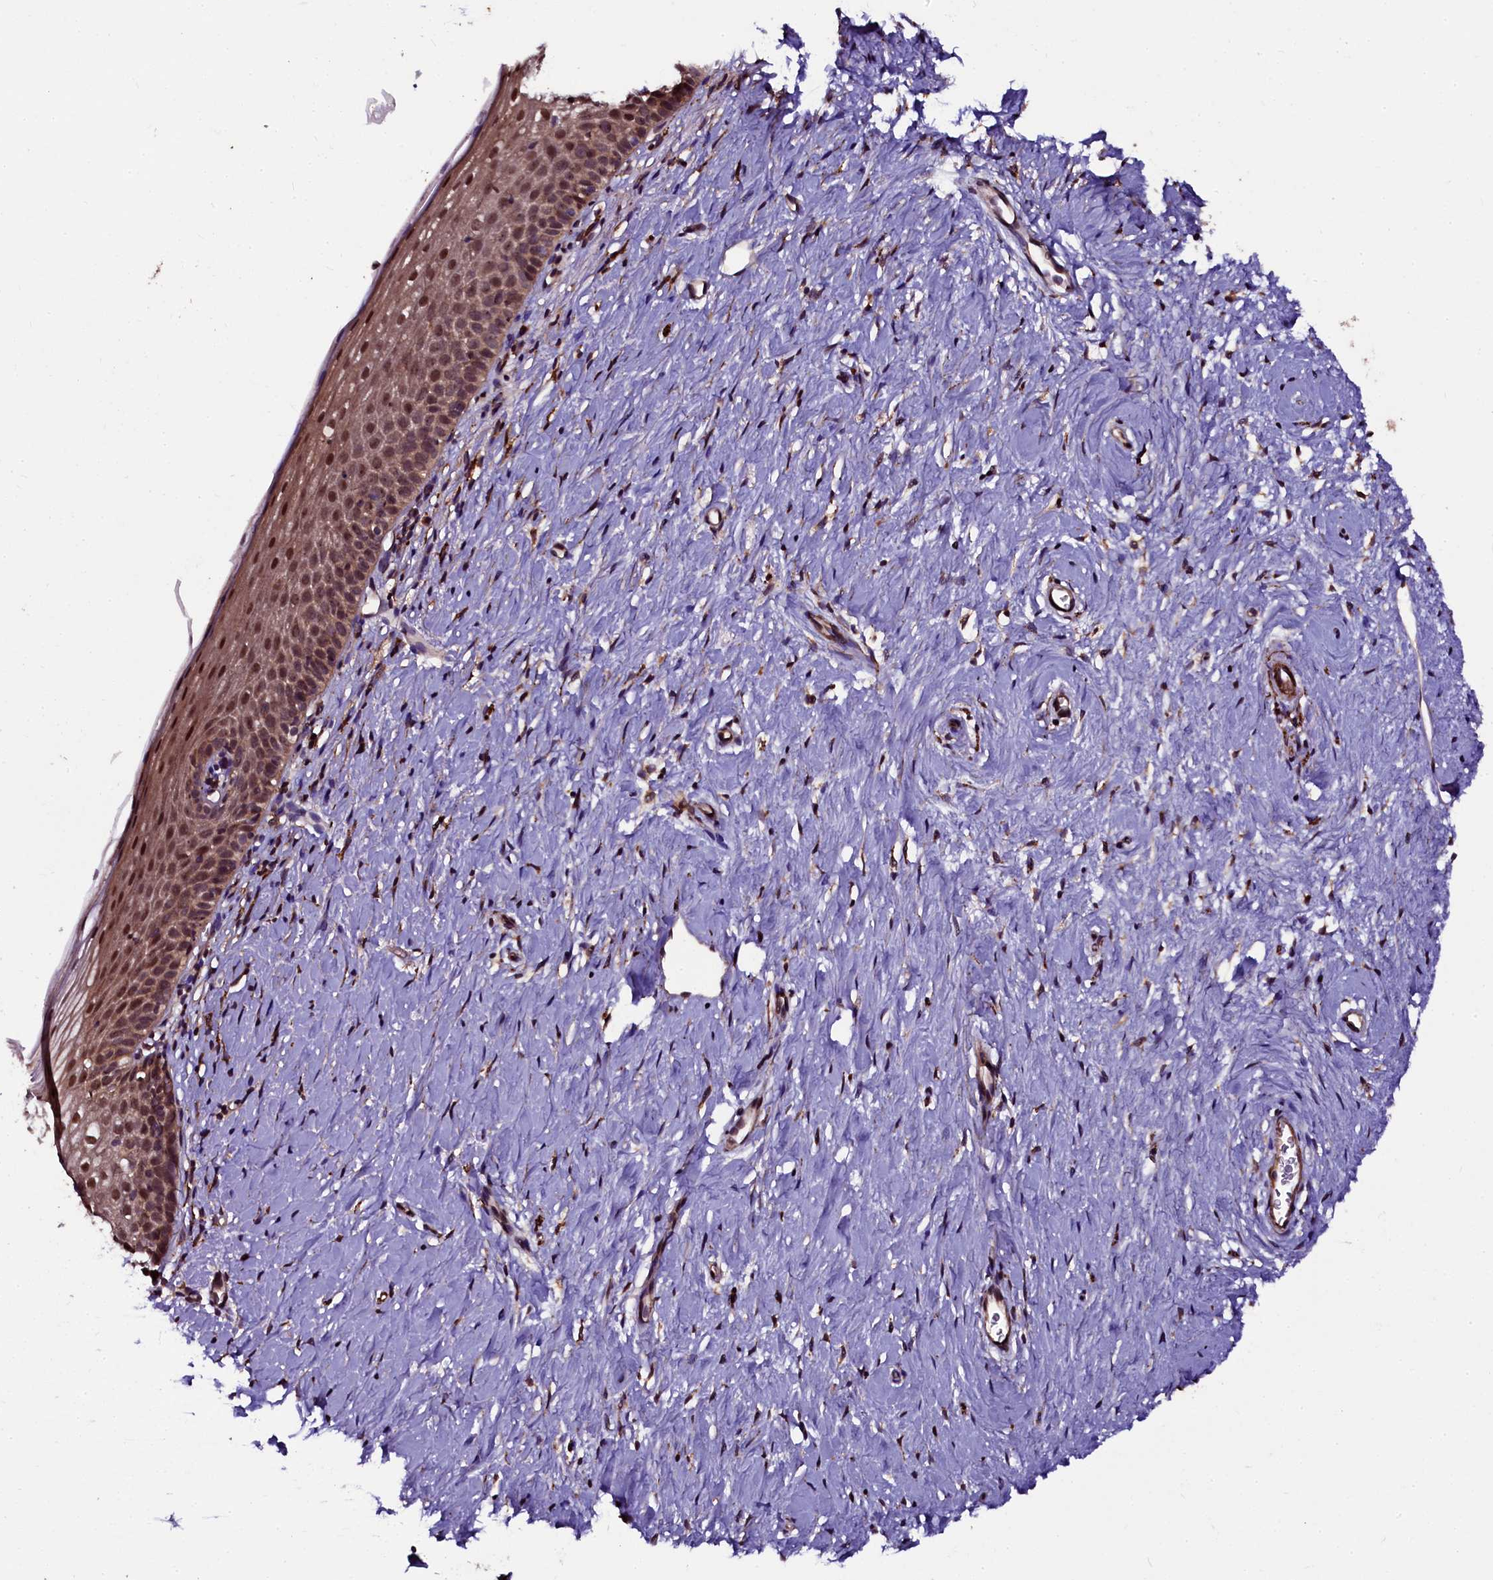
{"staining": {"intensity": "strong", "quantity": ">75%", "location": "cytoplasmic/membranous,nuclear"}, "tissue": "cervix", "cell_type": "Glandular cells", "image_type": "normal", "snomed": [{"axis": "morphology", "description": "Normal tissue, NOS"}, {"axis": "topography", "description": "Cervix"}], "caption": "Glandular cells reveal high levels of strong cytoplasmic/membranous,nuclear positivity in about >75% of cells in benign cervix.", "gene": "N4BP1", "patient": {"sex": "female", "age": 57}}